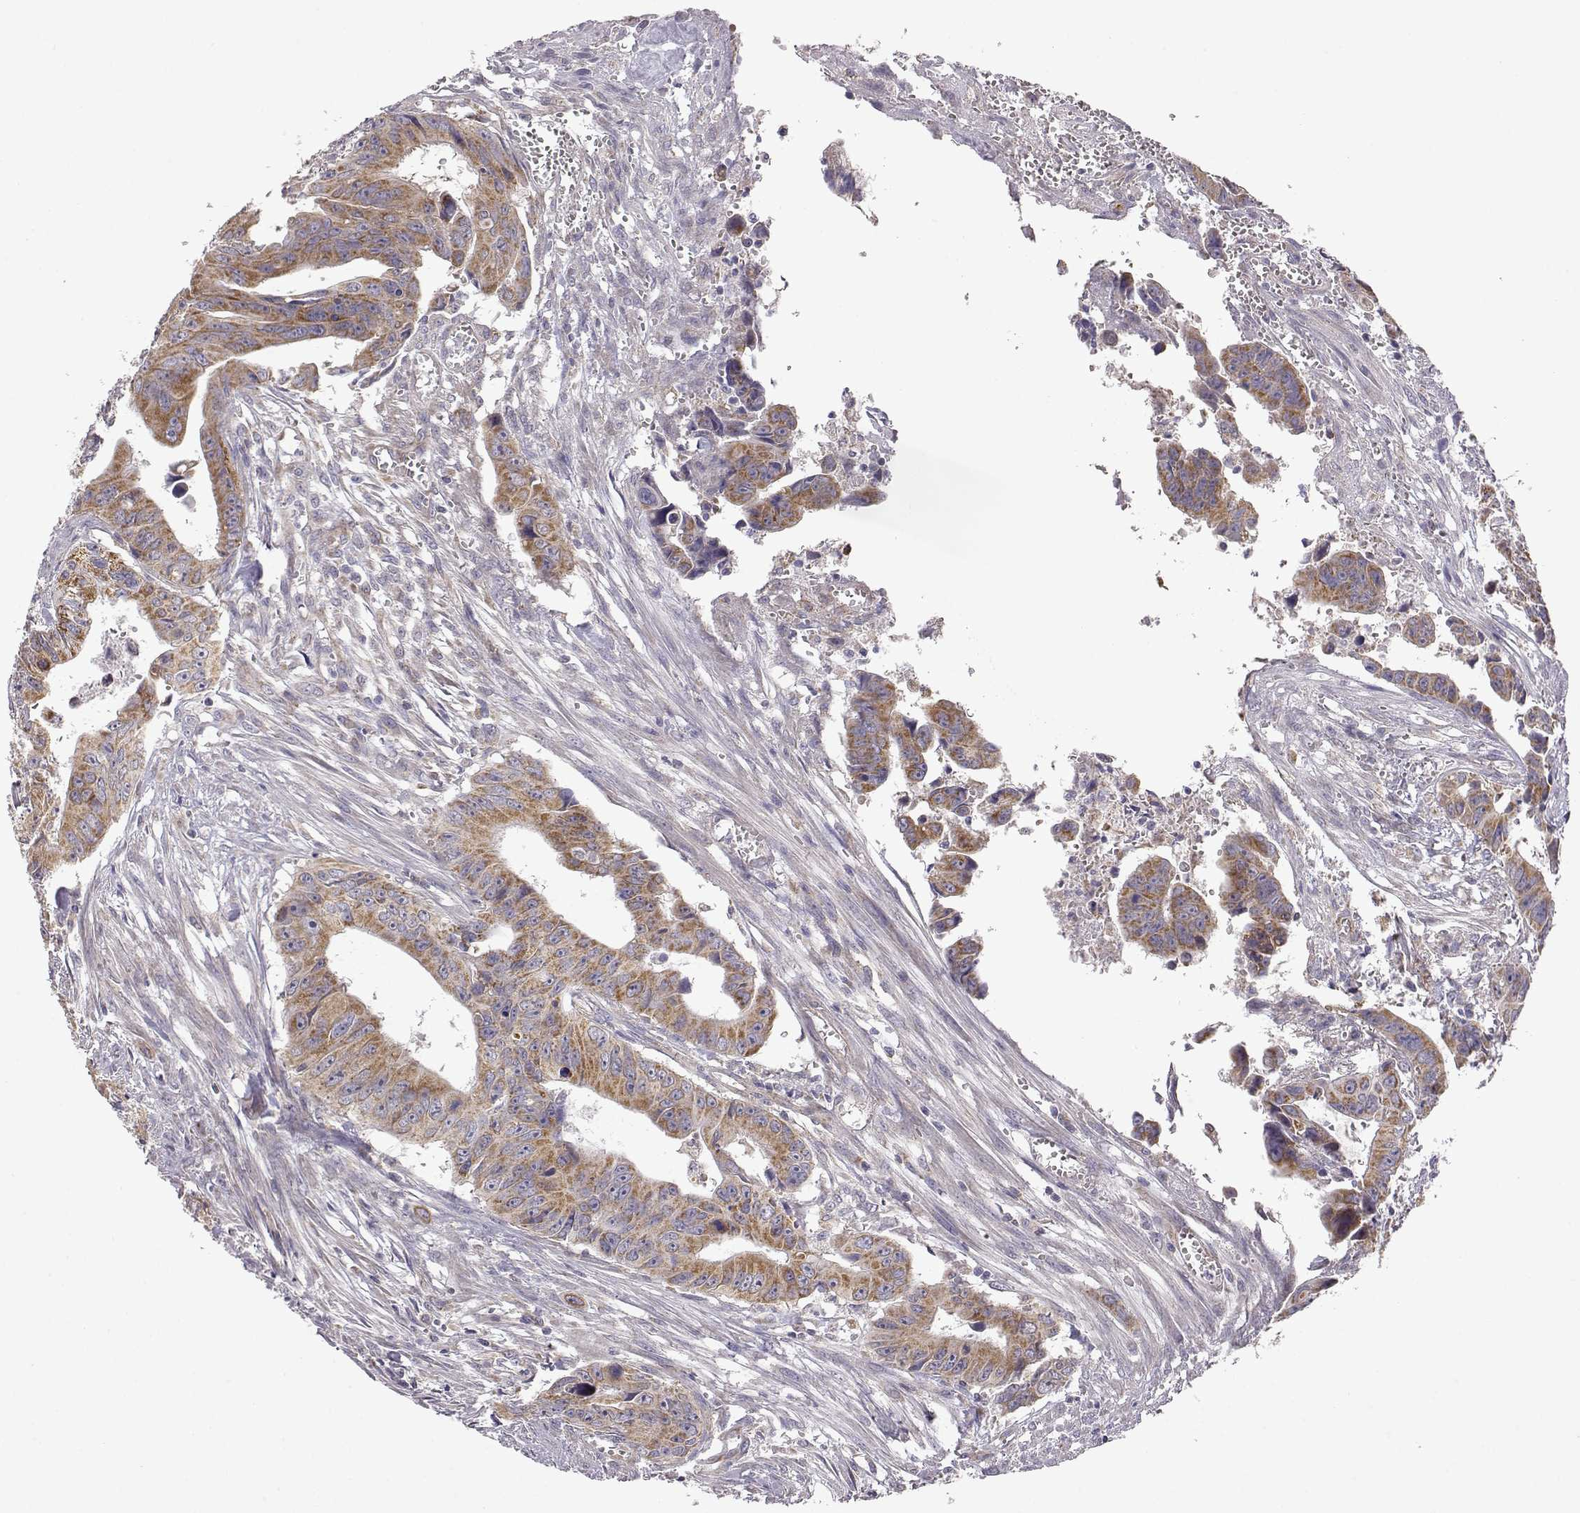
{"staining": {"intensity": "moderate", "quantity": ">75%", "location": "cytoplasmic/membranous"}, "tissue": "colorectal cancer", "cell_type": "Tumor cells", "image_type": "cancer", "snomed": [{"axis": "morphology", "description": "Adenocarcinoma, NOS"}, {"axis": "topography", "description": "Colon"}], "caption": "Colorectal cancer (adenocarcinoma) stained with immunohistochemistry displays moderate cytoplasmic/membranous expression in approximately >75% of tumor cells.", "gene": "DDC", "patient": {"sex": "female", "age": 87}}